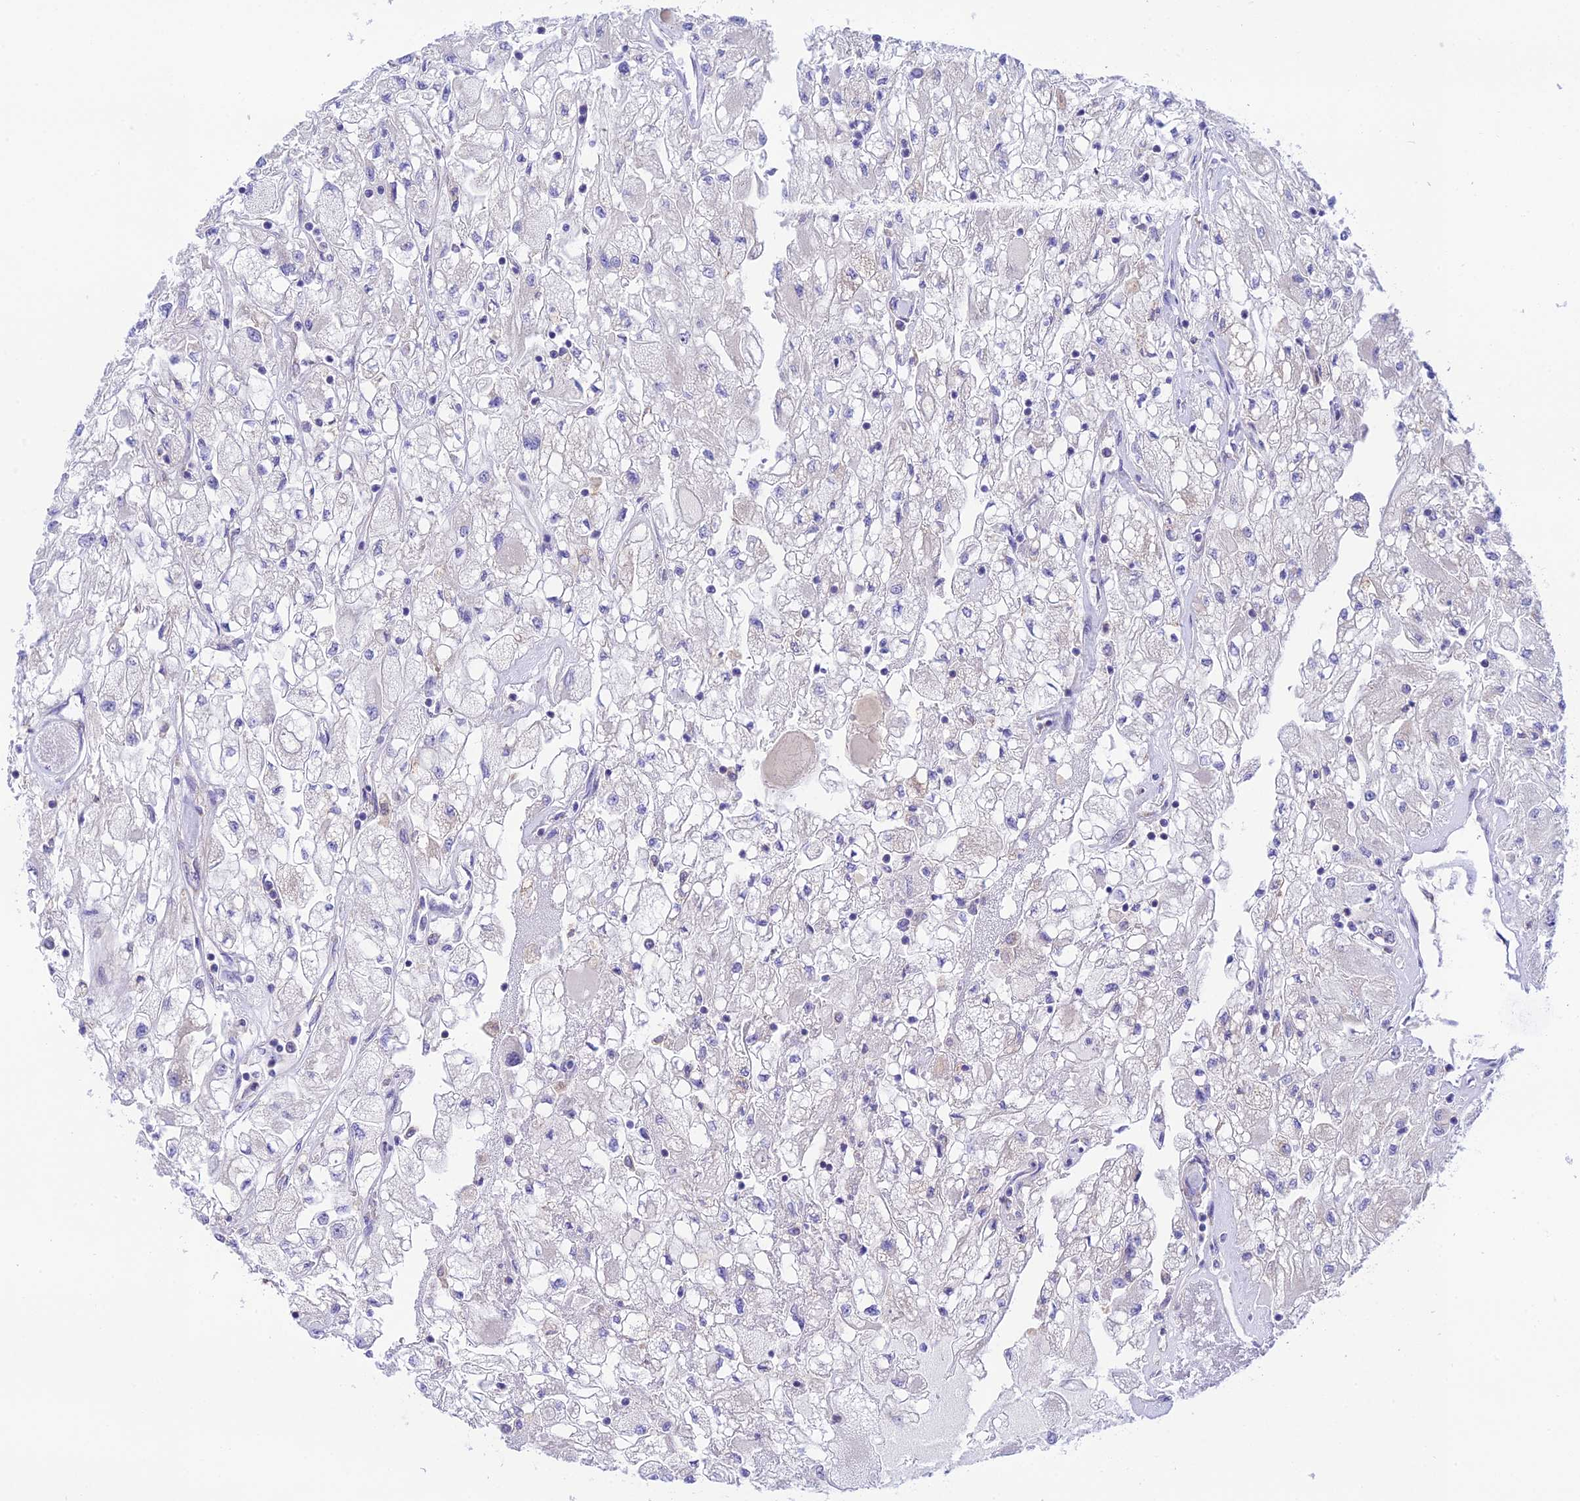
{"staining": {"intensity": "negative", "quantity": "none", "location": "none"}, "tissue": "renal cancer", "cell_type": "Tumor cells", "image_type": "cancer", "snomed": [{"axis": "morphology", "description": "Adenocarcinoma, NOS"}, {"axis": "topography", "description": "Kidney"}], "caption": "Histopathology image shows no significant protein expression in tumor cells of renal cancer (adenocarcinoma).", "gene": "HSDL2", "patient": {"sex": "male", "age": 80}}